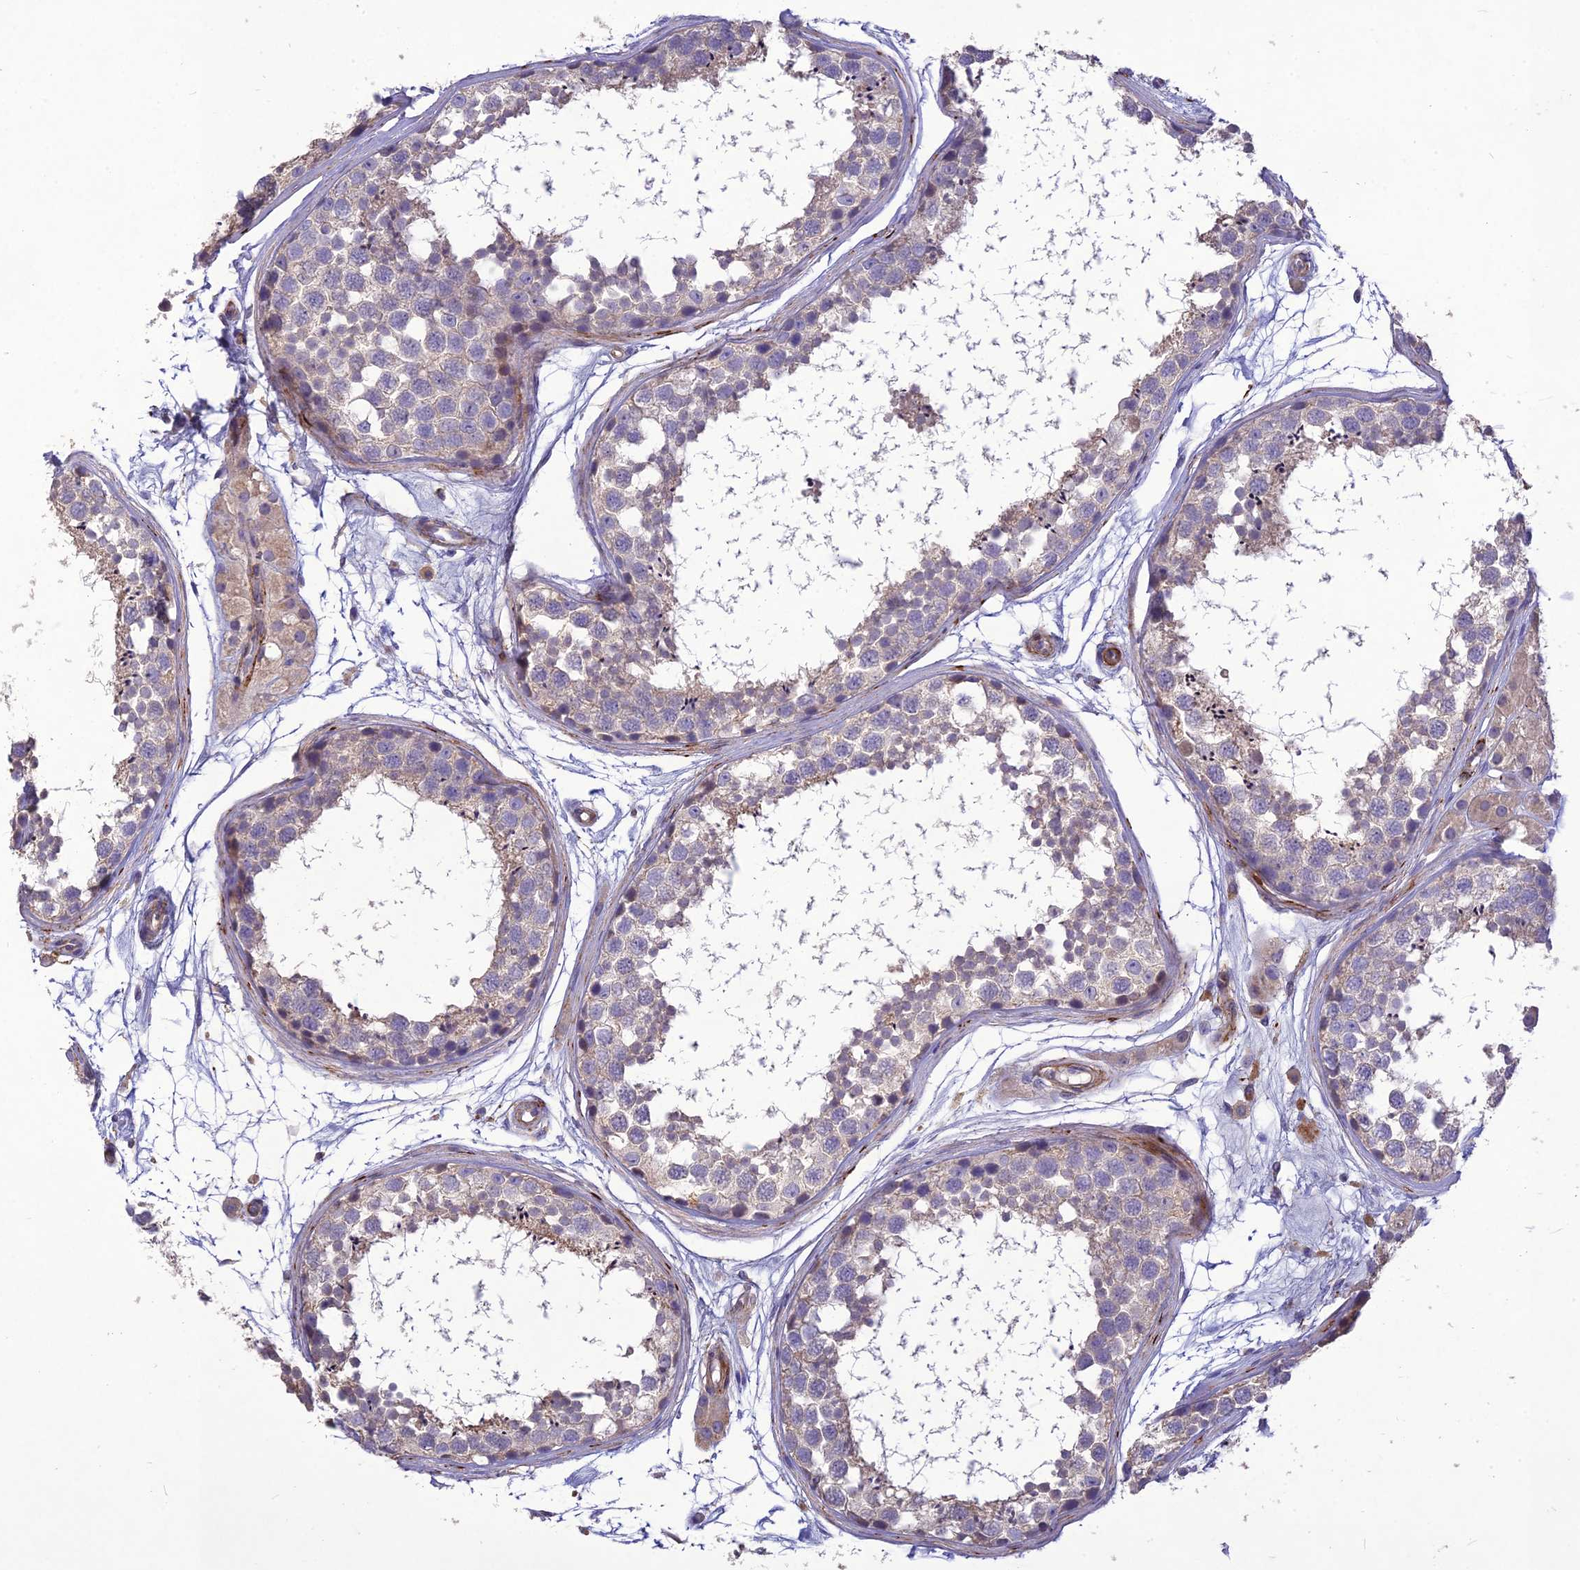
{"staining": {"intensity": "weak", "quantity": "<25%", "location": "cytoplasmic/membranous"}, "tissue": "testis", "cell_type": "Cells in seminiferous ducts", "image_type": "normal", "snomed": [{"axis": "morphology", "description": "Normal tissue, NOS"}, {"axis": "topography", "description": "Testis"}], "caption": "This is a photomicrograph of IHC staining of normal testis, which shows no expression in cells in seminiferous ducts. (DAB (3,3'-diaminobenzidine) IHC visualized using brightfield microscopy, high magnification).", "gene": "CLUH", "patient": {"sex": "male", "age": 56}}